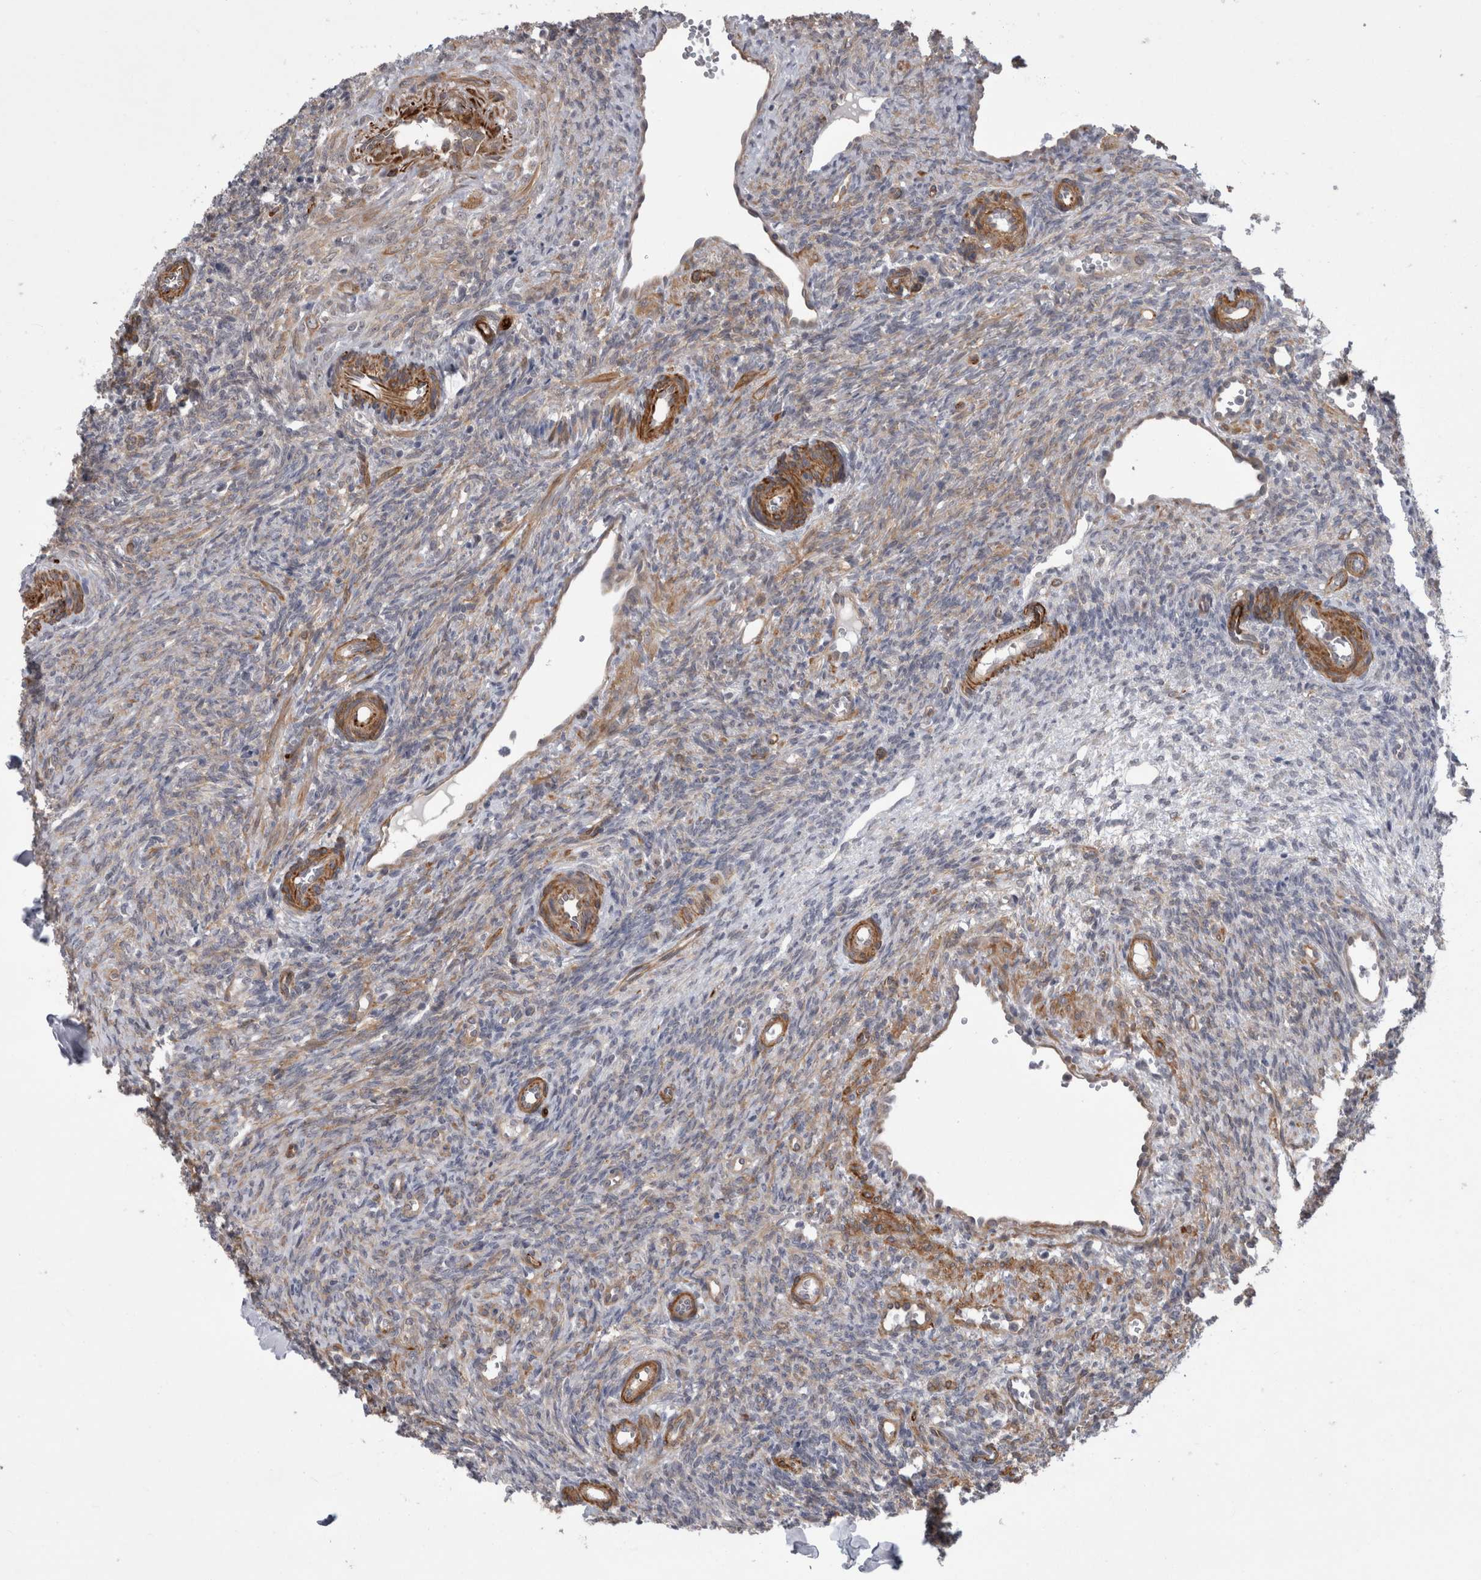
{"staining": {"intensity": "weak", "quantity": "25%-75%", "location": "cytoplasmic/membranous"}, "tissue": "ovary", "cell_type": "Ovarian stroma cells", "image_type": "normal", "snomed": [{"axis": "morphology", "description": "Normal tissue, NOS"}, {"axis": "topography", "description": "Ovary"}], "caption": "Protein staining by immunohistochemistry (IHC) demonstrates weak cytoplasmic/membranous expression in approximately 25%-75% of ovarian stroma cells in unremarkable ovary.", "gene": "FAM83H", "patient": {"sex": "female", "age": 41}}